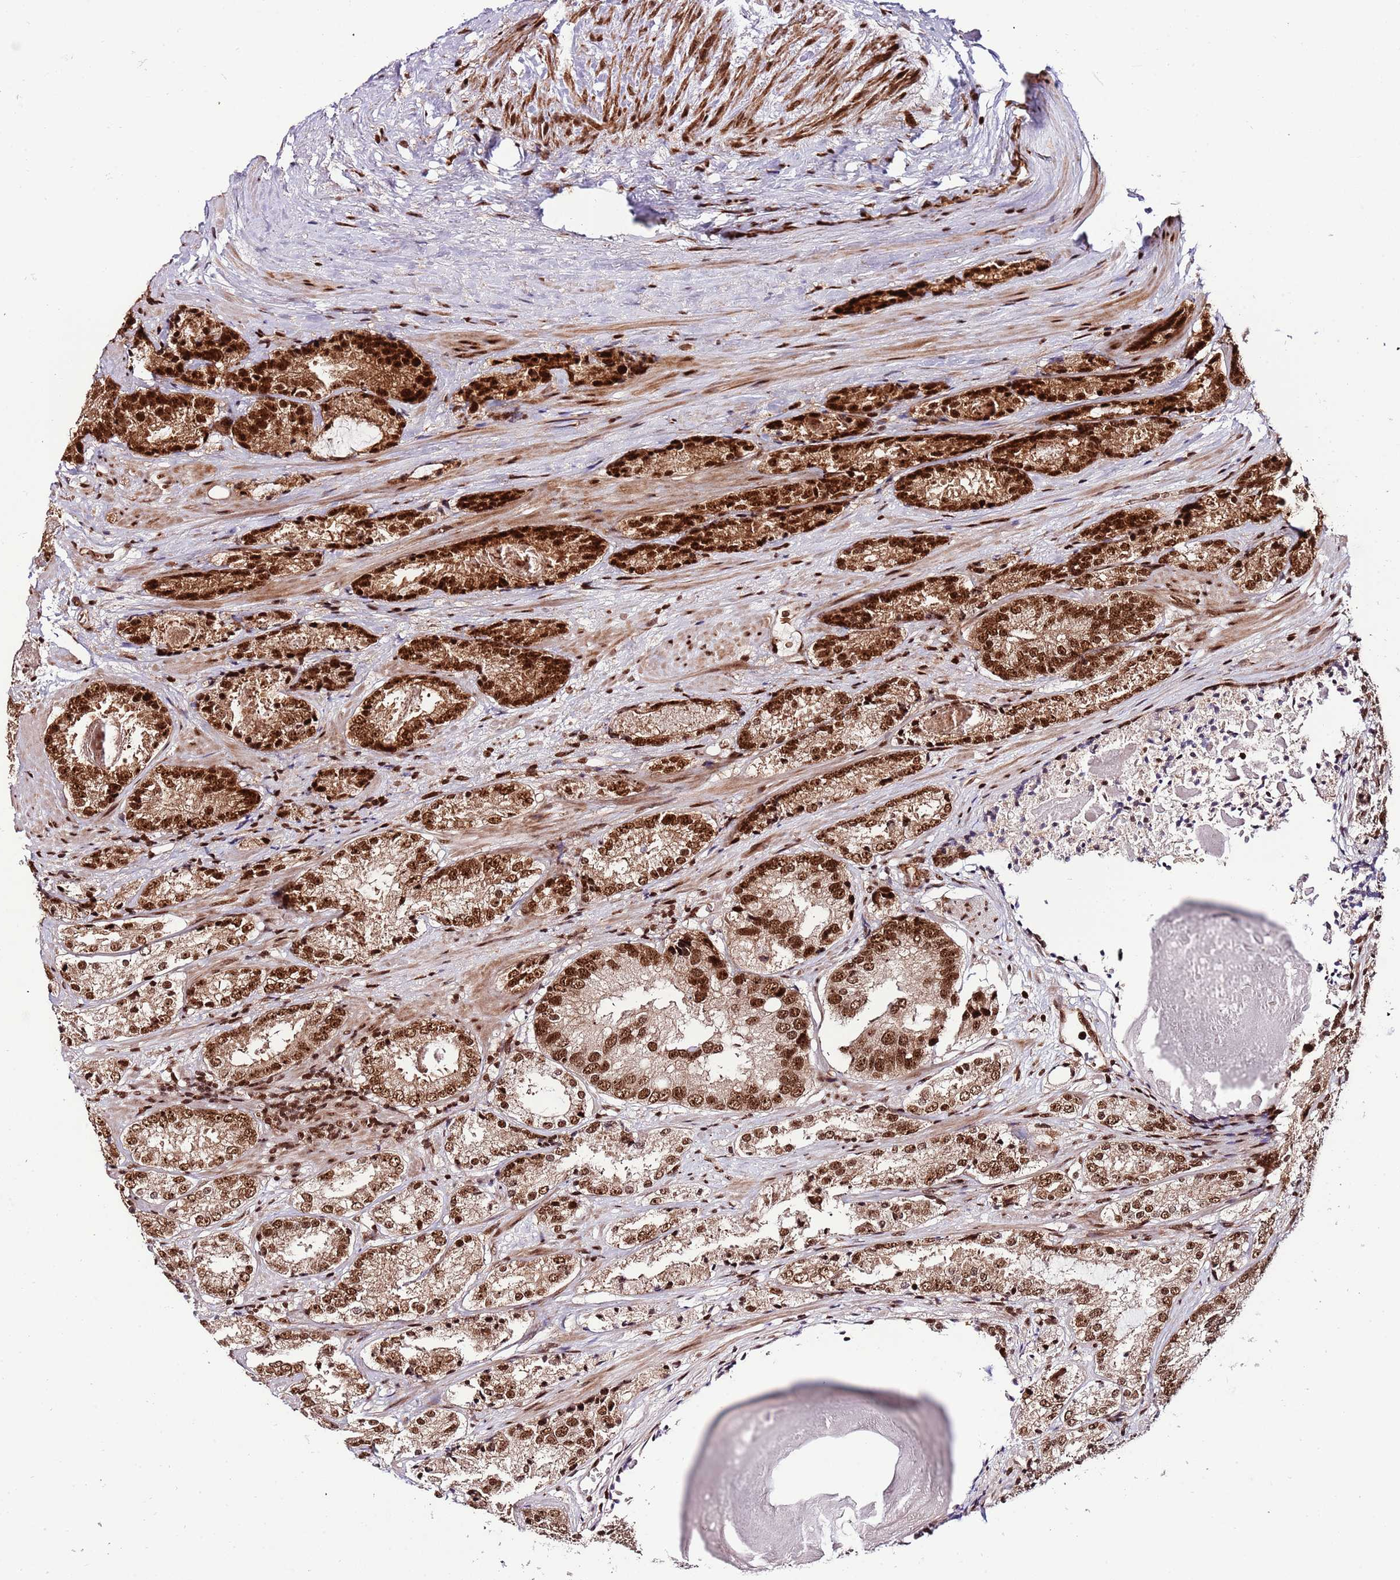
{"staining": {"intensity": "strong", "quantity": ">75%", "location": "cytoplasmic/membranous,nuclear"}, "tissue": "prostate cancer", "cell_type": "Tumor cells", "image_type": "cancer", "snomed": [{"axis": "morphology", "description": "Adenocarcinoma, High grade"}, {"axis": "topography", "description": "Prostate"}], "caption": "DAB immunohistochemical staining of prostate adenocarcinoma (high-grade) displays strong cytoplasmic/membranous and nuclear protein expression in about >75% of tumor cells.", "gene": "RIF1", "patient": {"sex": "male", "age": 63}}